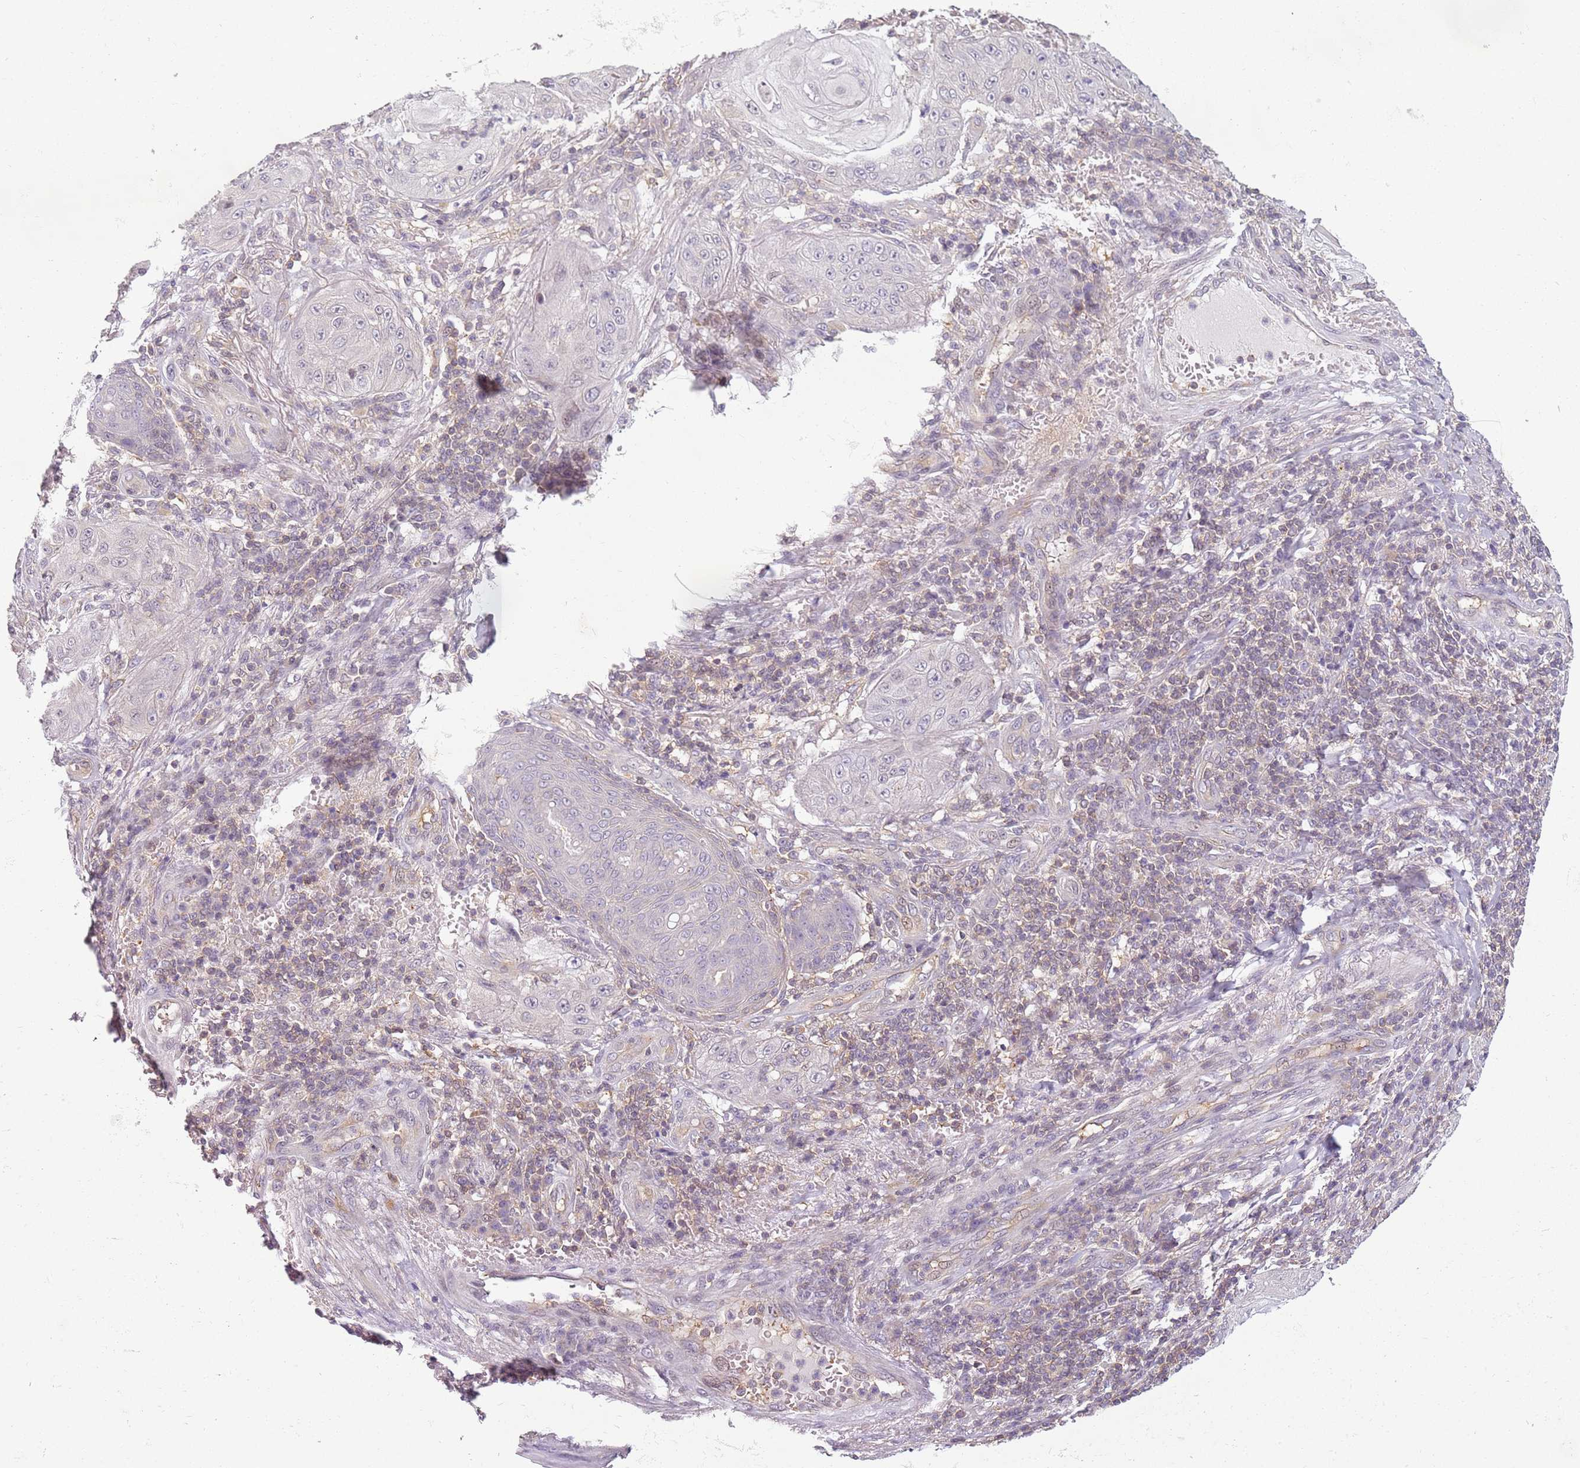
{"staining": {"intensity": "negative", "quantity": "none", "location": "none"}, "tissue": "skin cancer", "cell_type": "Tumor cells", "image_type": "cancer", "snomed": [{"axis": "morphology", "description": "Squamous cell carcinoma, NOS"}, {"axis": "topography", "description": "Skin"}], "caption": "There is no significant expression in tumor cells of skin cancer.", "gene": "DEFB116", "patient": {"sex": "male", "age": 70}}